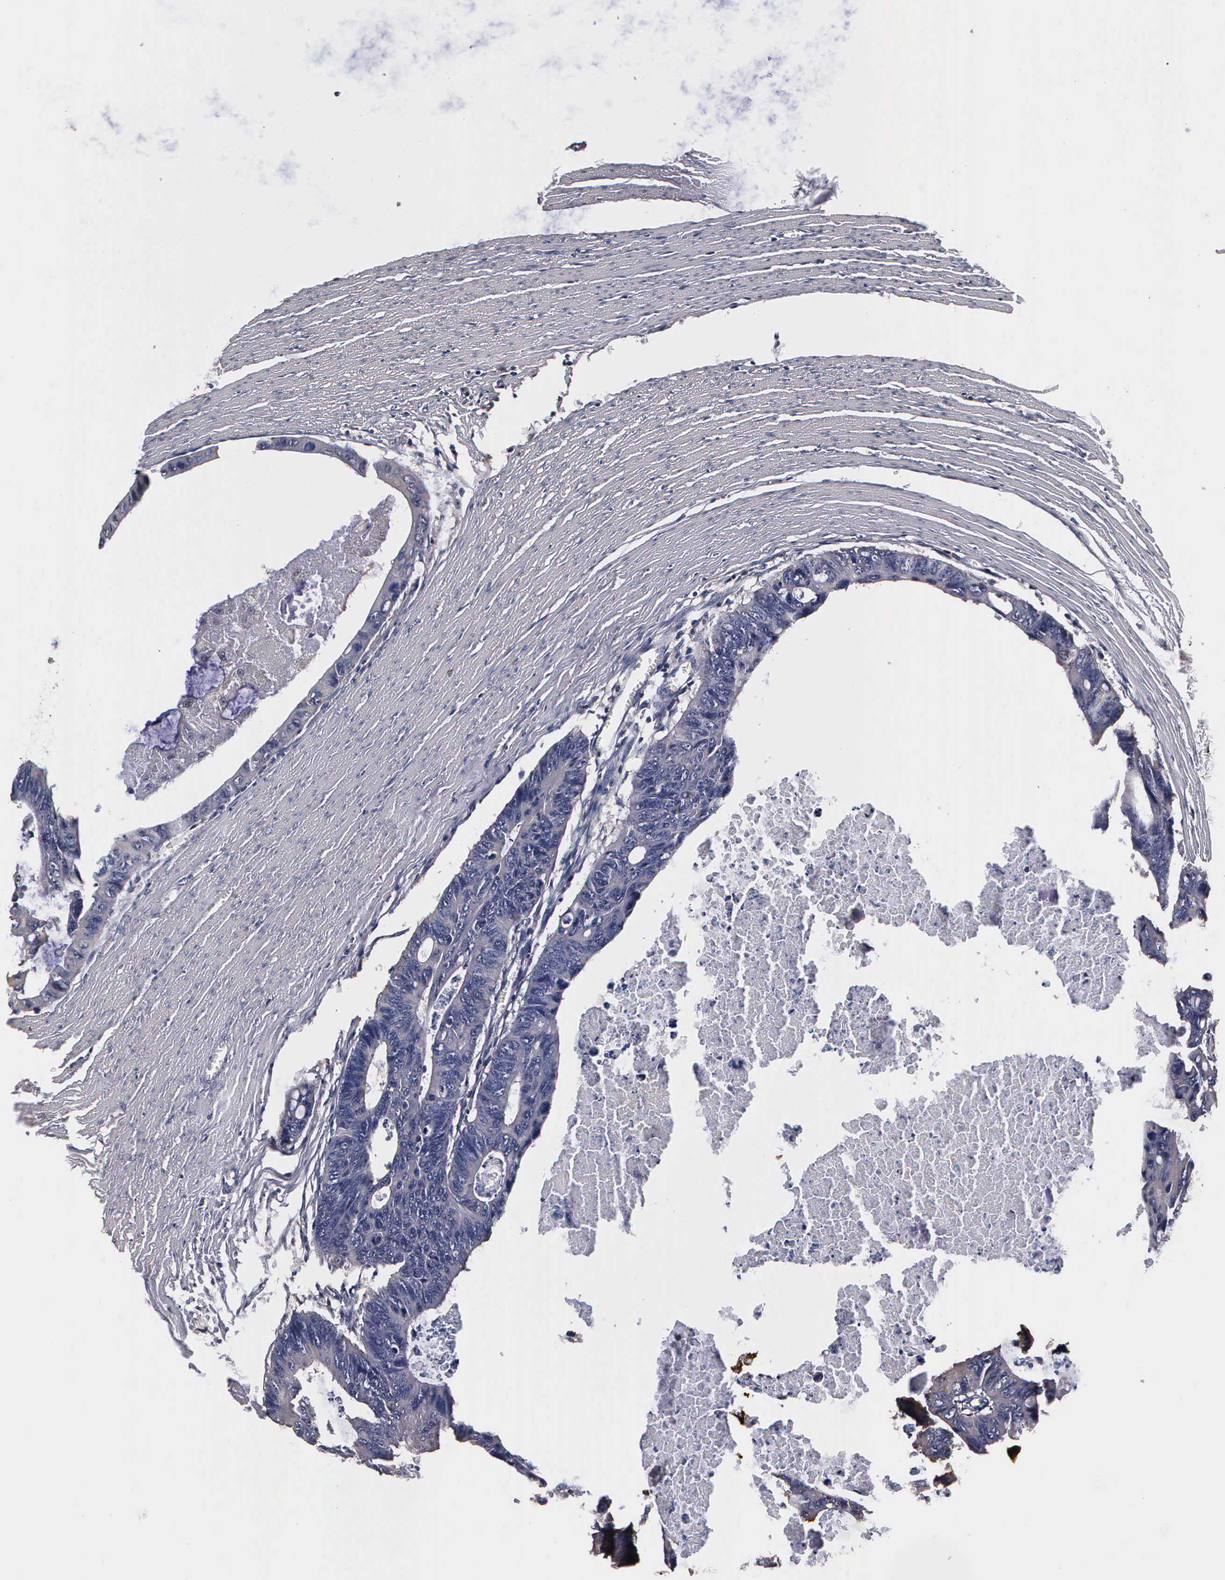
{"staining": {"intensity": "weak", "quantity": "<25%", "location": "cytoplasmic/membranous"}, "tissue": "colorectal cancer", "cell_type": "Tumor cells", "image_type": "cancer", "snomed": [{"axis": "morphology", "description": "Adenocarcinoma, NOS"}, {"axis": "topography", "description": "Colon"}], "caption": "Immunohistochemistry (IHC) of colorectal adenocarcinoma exhibits no positivity in tumor cells.", "gene": "PSMA3", "patient": {"sex": "female", "age": 55}}